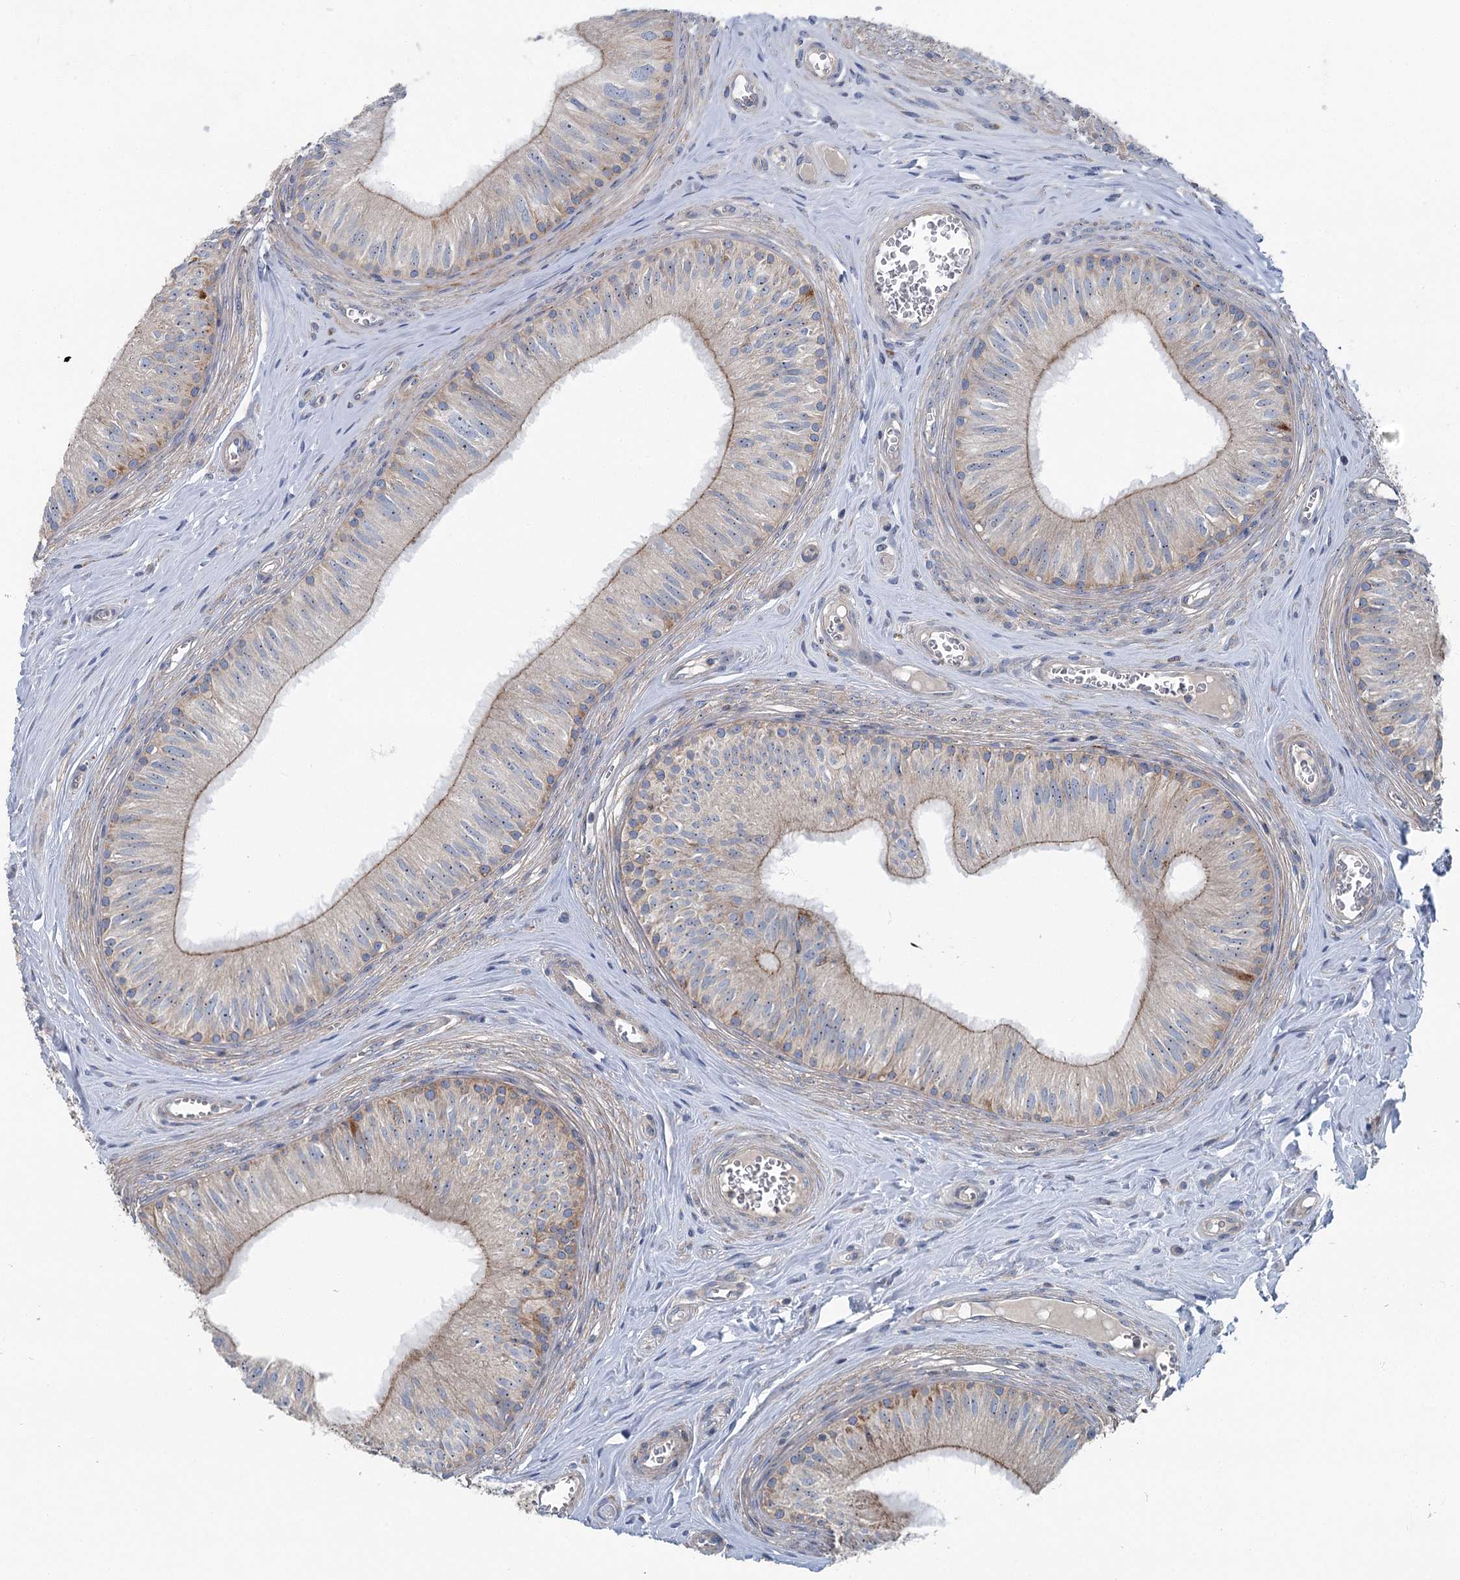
{"staining": {"intensity": "weak", "quantity": "25%-75%", "location": "cytoplasmic/membranous"}, "tissue": "epididymis", "cell_type": "Glandular cells", "image_type": "normal", "snomed": [{"axis": "morphology", "description": "Normal tissue, NOS"}, {"axis": "topography", "description": "Epididymis"}], "caption": "Weak cytoplasmic/membranous protein positivity is identified in about 25%-75% of glandular cells in epididymis.", "gene": "MARK2", "patient": {"sex": "male", "age": 46}}